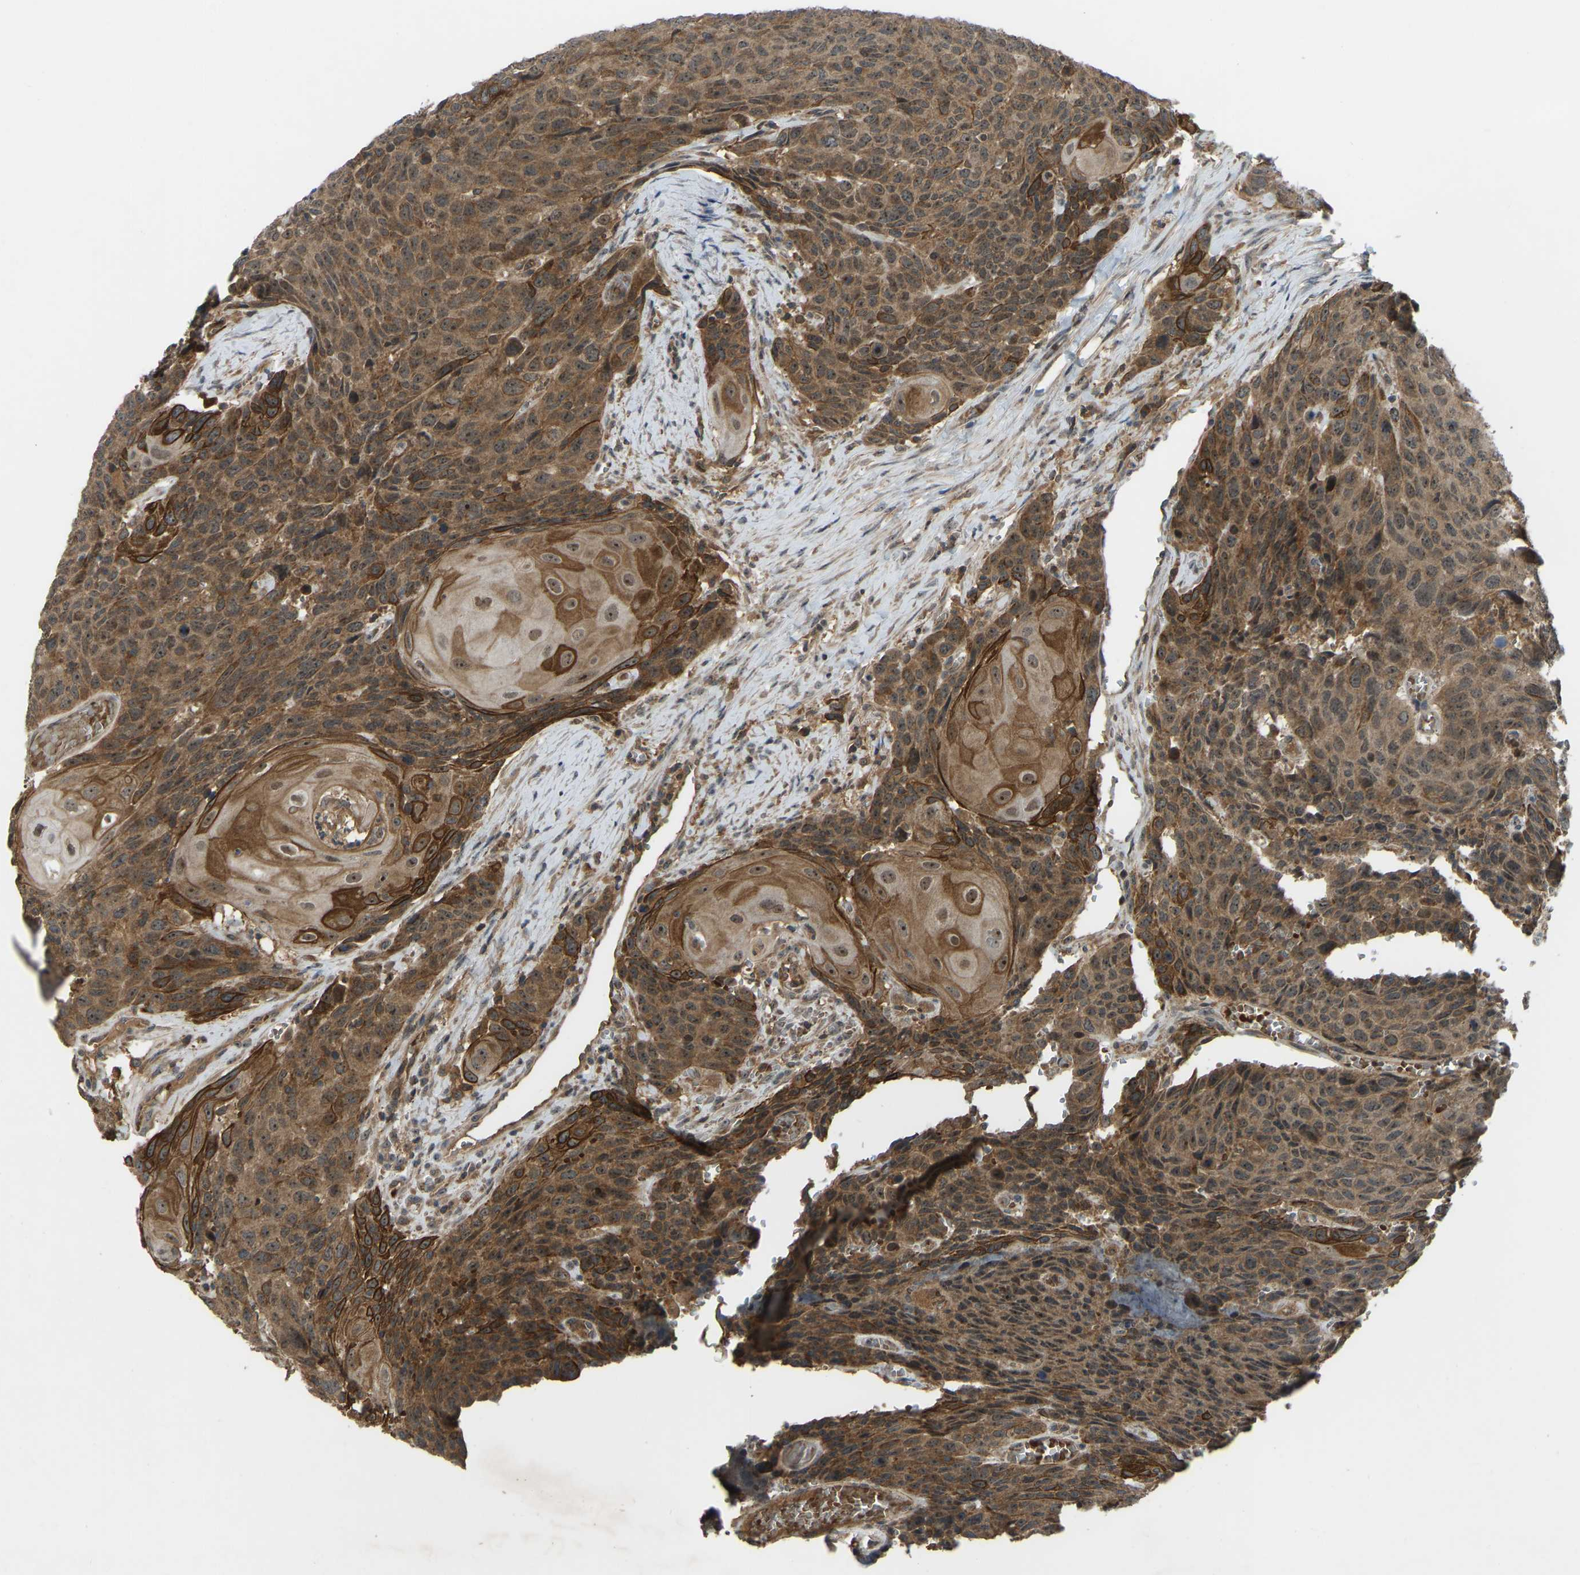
{"staining": {"intensity": "moderate", "quantity": ">75%", "location": "cytoplasmic/membranous"}, "tissue": "head and neck cancer", "cell_type": "Tumor cells", "image_type": "cancer", "snomed": [{"axis": "morphology", "description": "Squamous cell carcinoma, NOS"}, {"axis": "topography", "description": "Head-Neck"}], "caption": "IHC staining of head and neck squamous cell carcinoma, which shows medium levels of moderate cytoplasmic/membranous positivity in about >75% of tumor cells indicating moderate cytoplasmic/membranous protein staining. The staining was performed using DAB (brown) for protein detection and nuclei were counterstained in hematoxylin (blue).", "gene": "ZNF71", "patient": {"sex": "male", "age": 66}}